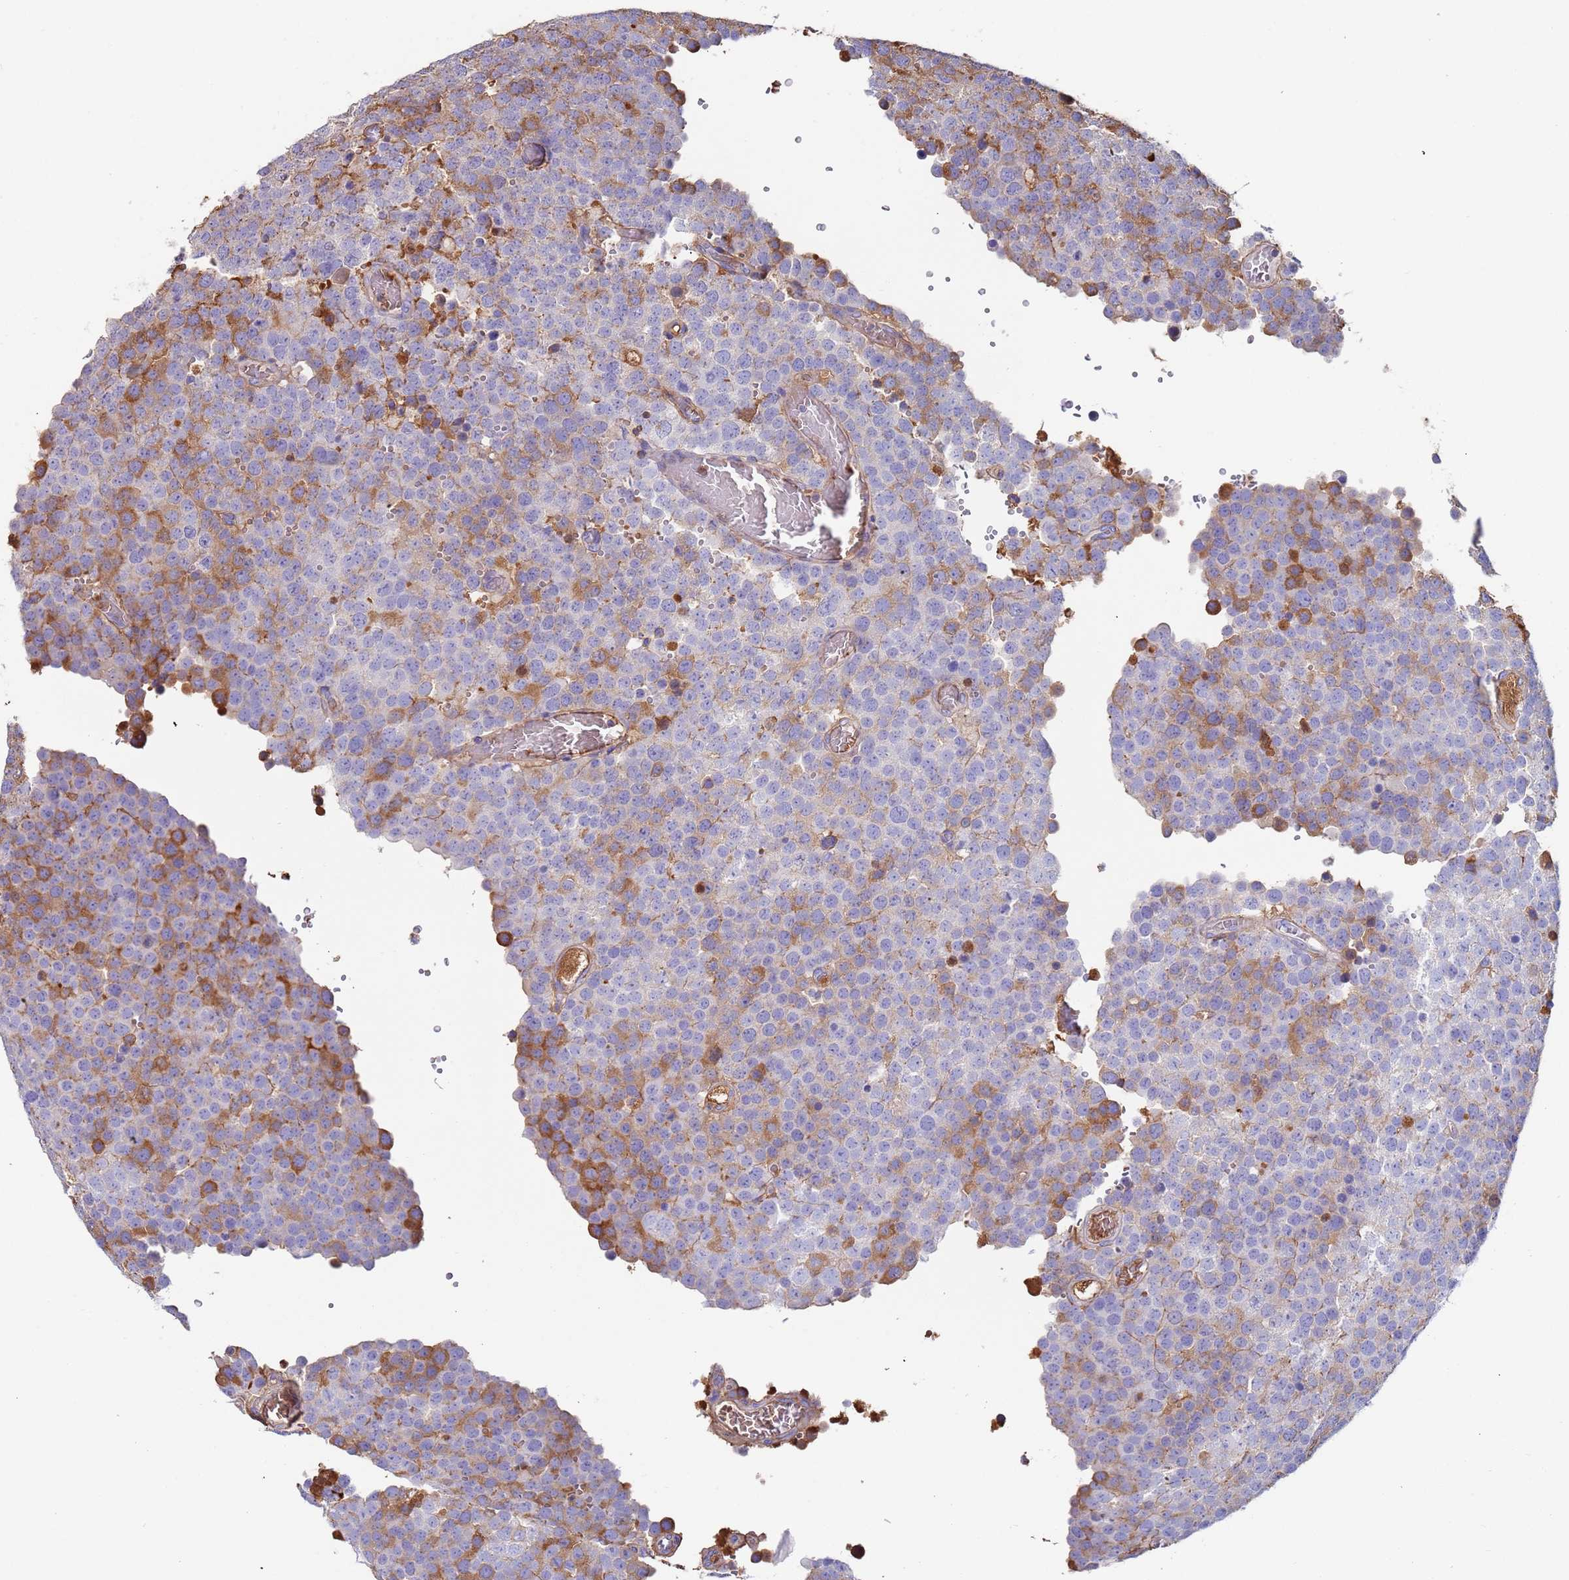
{"staining": {"intensity": "moderate", "quantity": "<25%", "location": "cytoplasmic/membranous"}, "tissue": "testis cancer", "cell_type": "Tumor cells", "image_type": "cancer", "snomed": [{"axis": "morphology", "description": "Normal tissue, NOS"}, {"axis": "morphology", "description": "Seminoma, NOS"}, {"axis": "topography", "description": "Testis"}], "caption": "This photomicrograph reveals immunohistochemistry (IHC) staining of human testis cancer (seminoma), with low moderate cytoplasmic/membranous positivity in about <25% of tumor cells.", "gene": "CYSLTR2", "patient": {"sex": "male", "age": 71}}